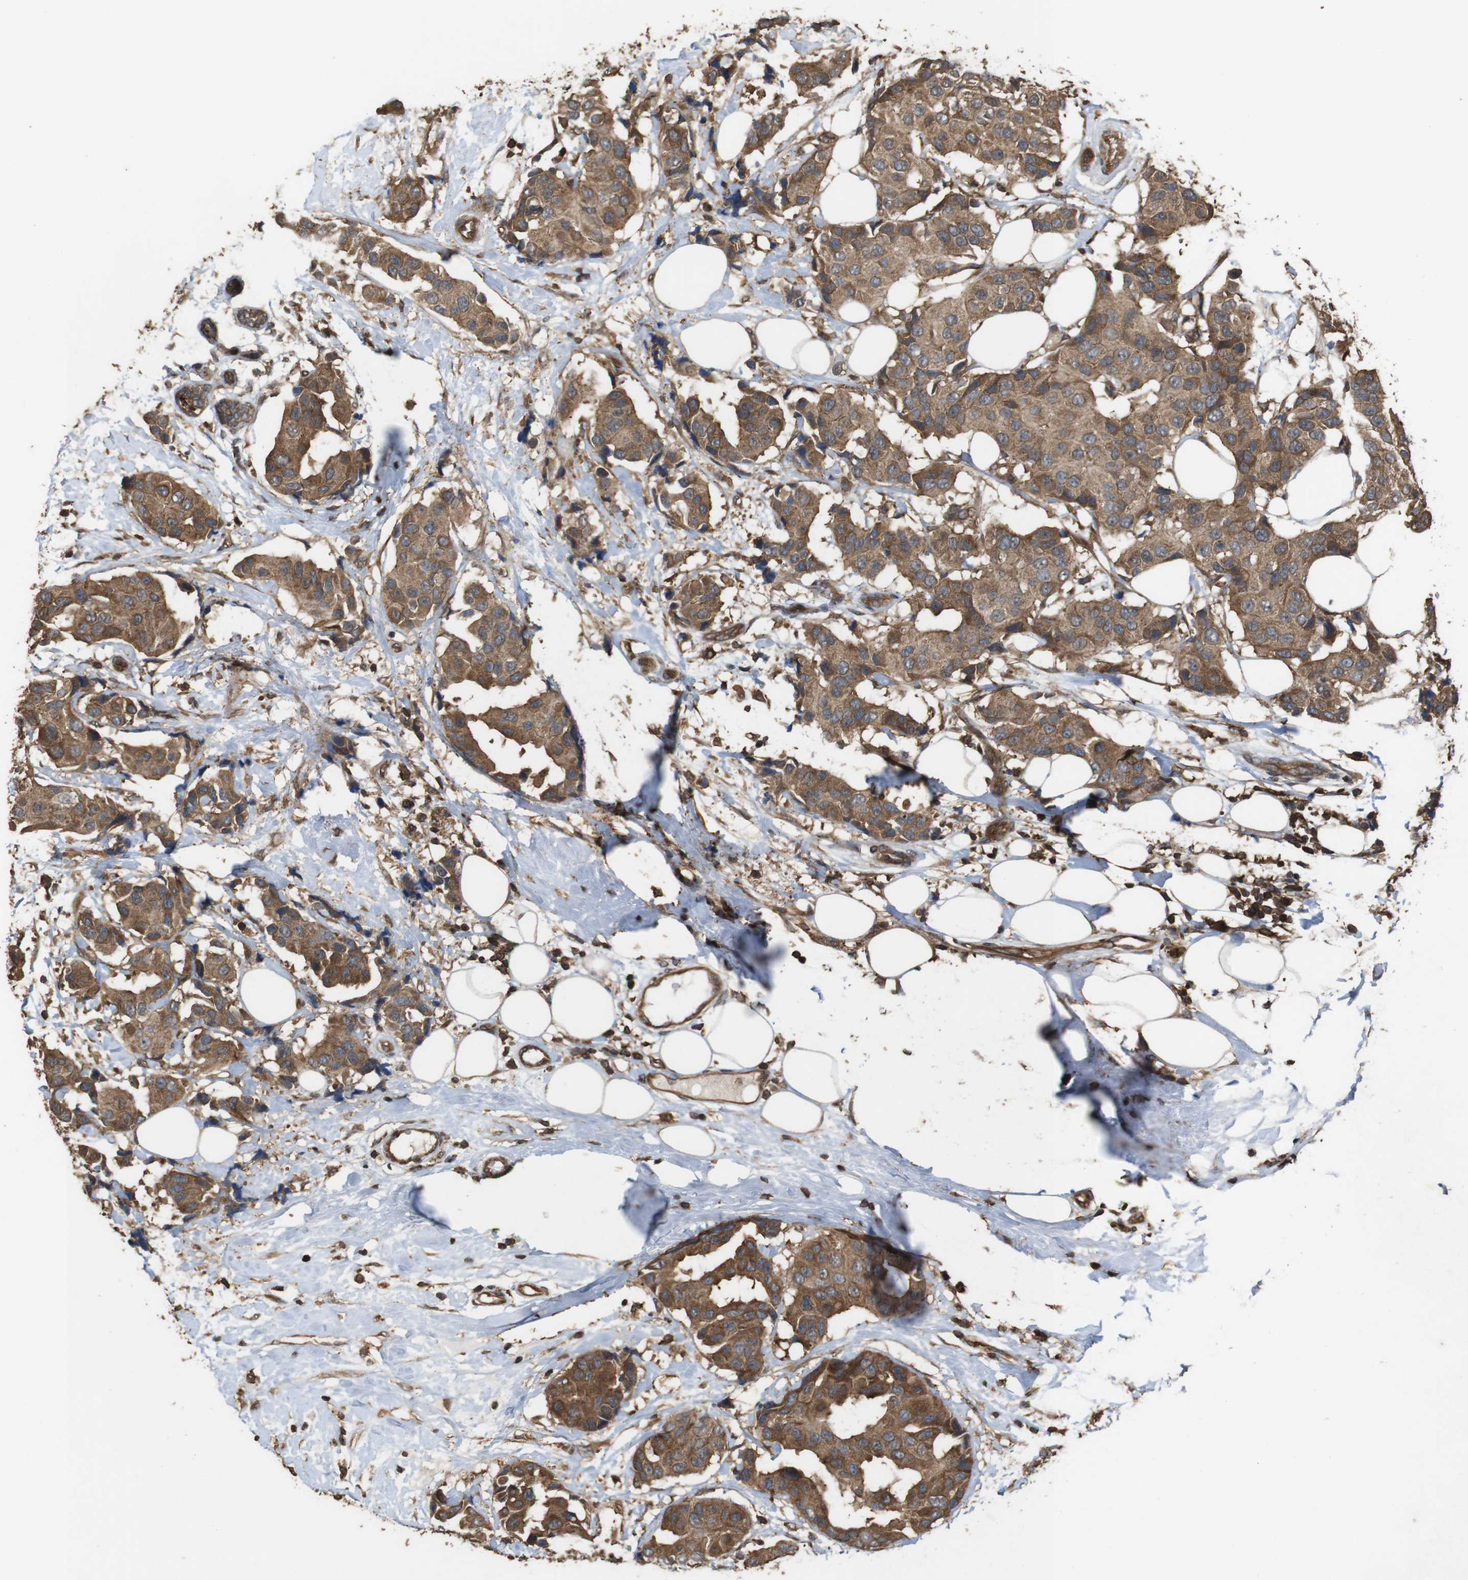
{"staining": {"intensity": "strong", "quantity": ">75%", "location": "cytoplasmic/membranous"}, "tissue": "breast cancer", "cell_type": "Tumor cells", "image_type": "cancer", "snomed": [{"axis": "morphology", "description": "Normal tissue, NOS"}, {"axis": "morphology", "description": "Duct carcinoma"}, {"axis": "topography", "description": "Breast"}], "caption": "A high-resolution image shows immunohistochemistry staining of breast cancer (infiltrating ductal carcinoma), which displays strong cytoplasmic/membranous staining in approximately >75% of tumor cells.", "gene": "BAG4", "patient": {"sex": "female", "age": 39}}